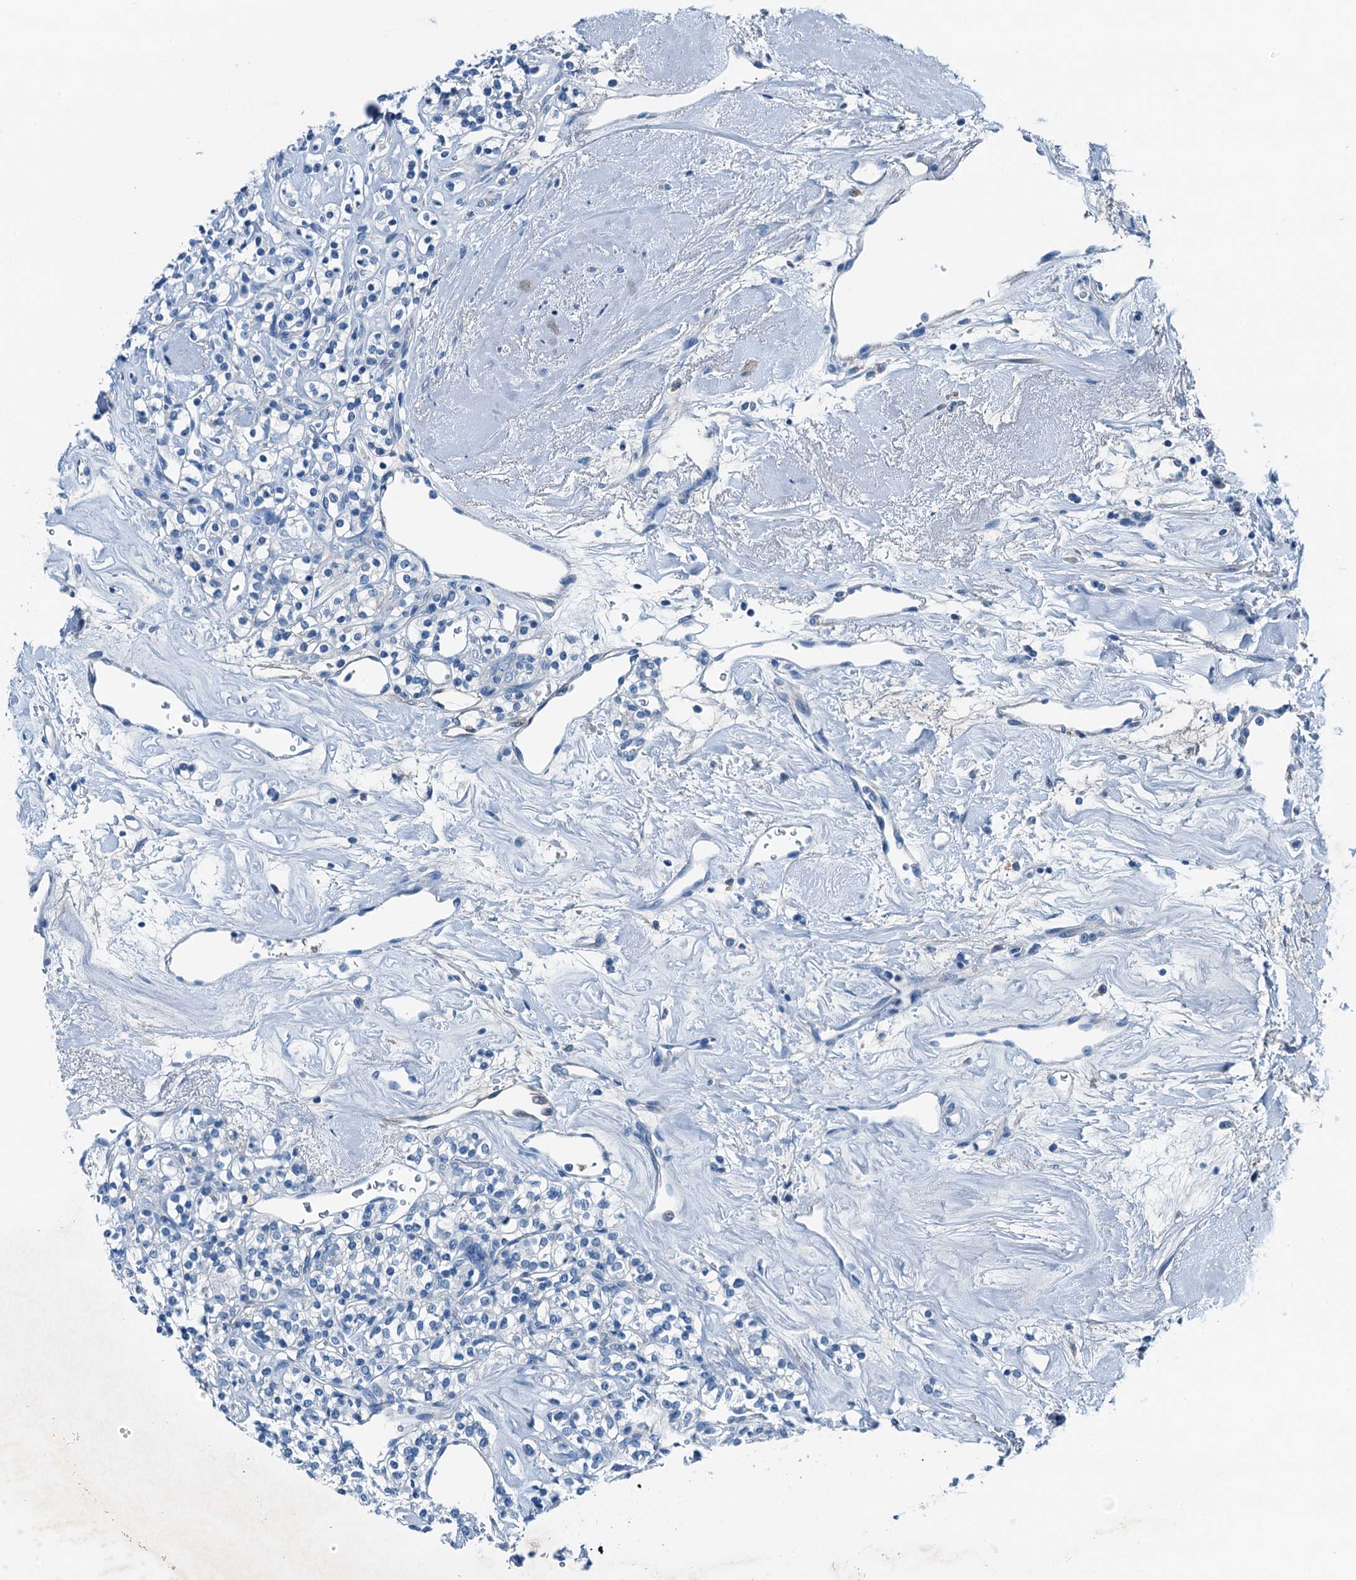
{"staining": {"intensity": "negative", "quantity": "none", "location": "none"}, "tissue": "renal cancer", "cell_type": "Tumor cells", "image_type": "cancer", "snomed": [{"axis": "morphology", "description": "Adenocarcinoma, NOS"}, {"axis": "topography", "description": "Kidney"}], "caption": "An IHC micrograph of renal cancer is shown. There is no staining in tumor cells of renal cancer.", "gene": "RAB3IL1", "patient": {"sex": "male", "age": 77}}